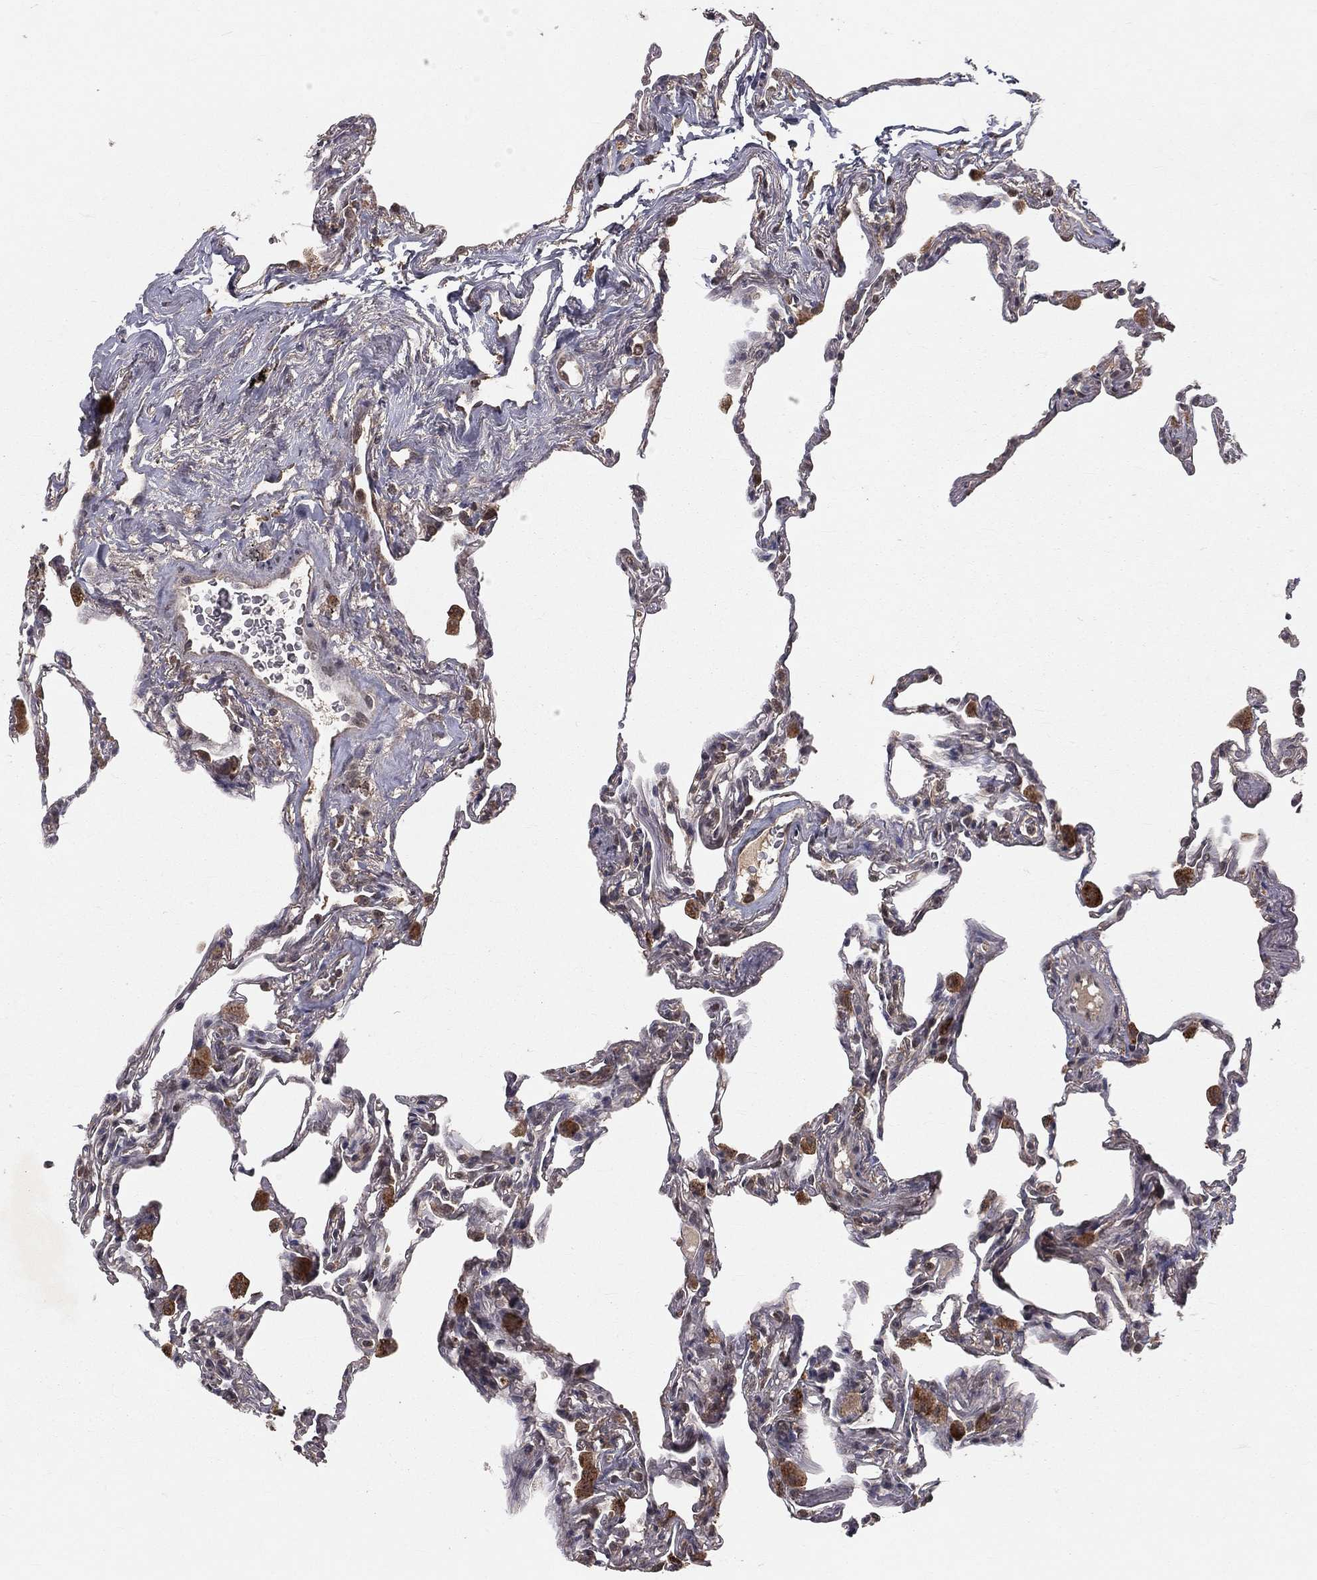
{"staining": {"intensity": "negative", "quantity": "none", "location": "none"}, "tissue": "lung", "cell_type": "Alveolar cells", "image_type": "normal", "snomed": [{"axis": "morphology", "description": "Normal tissue, NOS"}, {"axis": "topography", "description": "Lung"}], "caption": "Immunohistochemical staining of normal human lung displays no significant positivity in alveolar cells. Nuclei are stained in blue.", "gene": "ZDHHC15", "patient": {"sex": "female", "age": 57}}